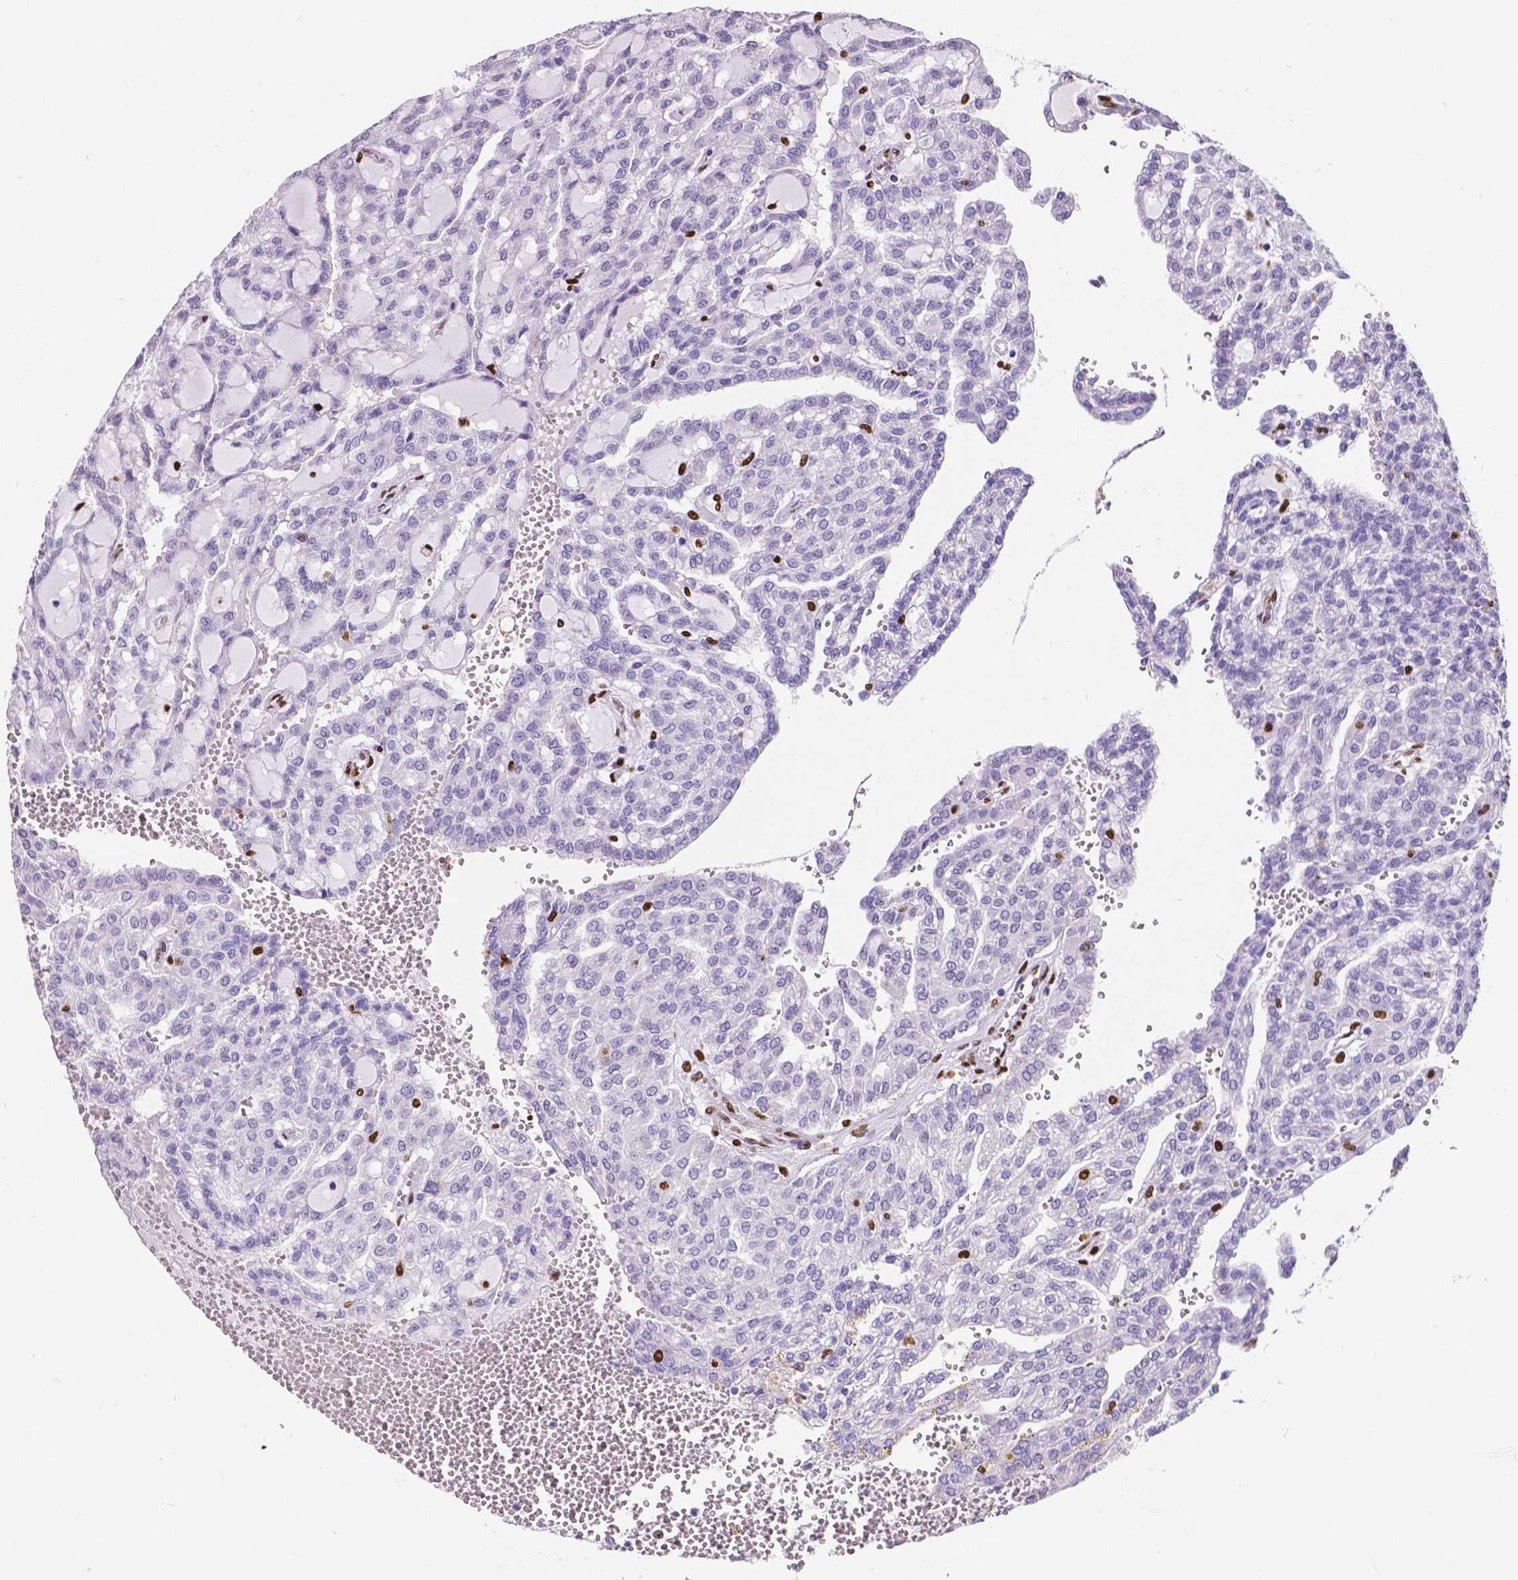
{"staining": {"intensity": "negative", "quantity": "none", "location": "none"}, "tissue": "renal cancer", "cell_type": "Tumor cells", "image_type": "cancer", "snomed": [{"axis": "morphology", "description": "Adenocarcinoma, NOS"}, {"axis": "topography", "description": "Kidney"}], "caption": "This photomicrograph is of renal cancer stained with immunohistochemistry to label a protein in brown with the nuclei are counter-stained blue. There is no expression in tumor cells.", "gene": "MEF2C", "patient": {"sex": "male", "age": 63}}